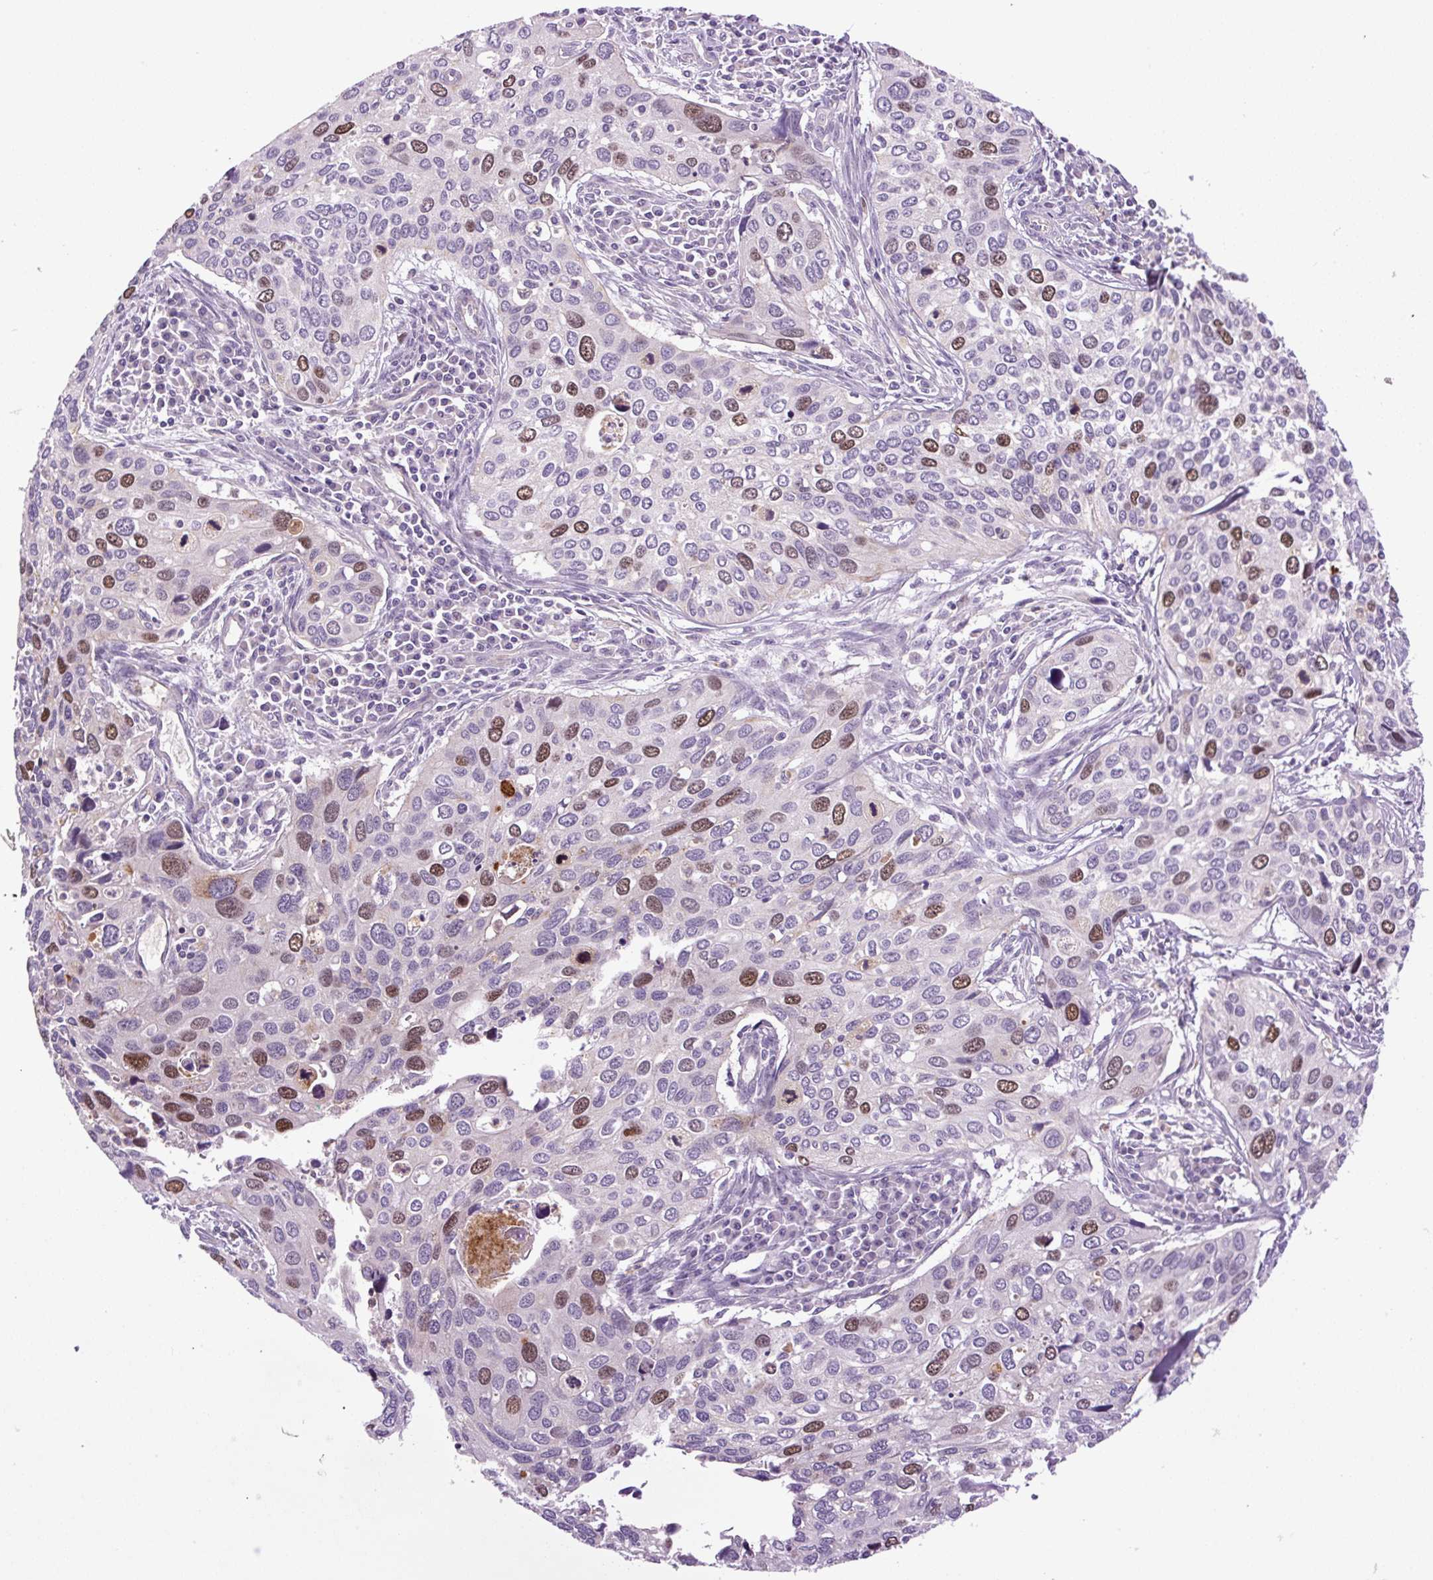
{"staining": {"intensity": "moderate", "quantity": "25%-75%", "location": "nuclear"}, "tissue": "cervical cancer", "cell_type": "Tumor cells", "image_type": "cancer", "snomed": [{"axis": "morphology", "description": "Squamous cell carcinoma, NOS"}, {"axis": "topography", "description": "Cervix"}], "caption": "Human cervical squamous cell carcinoma stained with a protein marker exhibits moderate staining in tumor cells.", "gene": "KIFC1", "patient": {"sex": "female", "age": 55}}